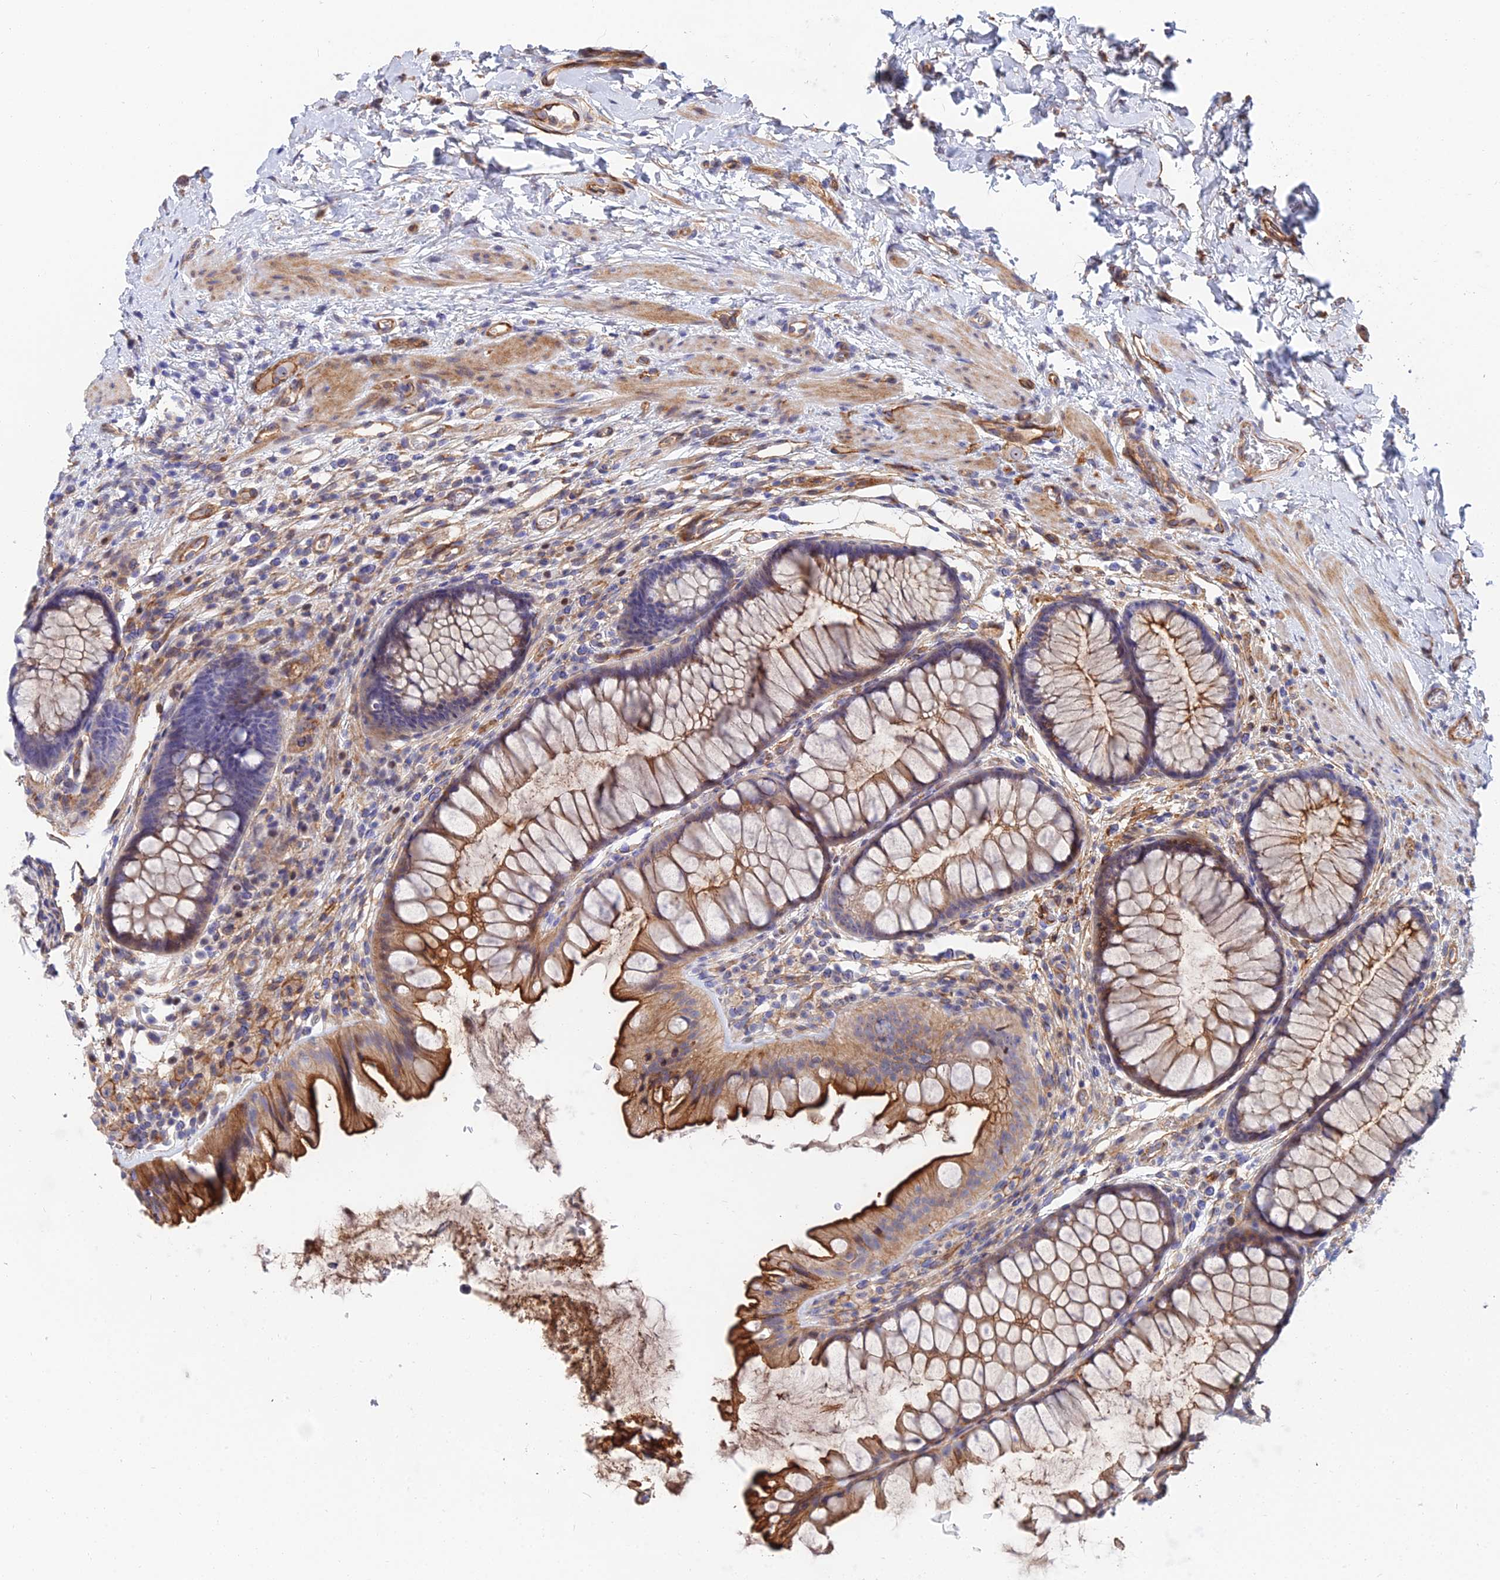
{"staining": {"intensity": "moderate", "quantity": ">75%", "location": "cytoplasmic/membranous"}, "tissue": "colon", "cell_type": "Endothelial cells", "image_type": "normal", "snomed": [{"axis": "morphology", "description": "Normal tissue, NOS"}, {"axis": "topography", "description": "Colon"}], "caption": "A medium amount of moderate cytoplasmic/membranous positivity is identified in about >75% of endothelial cells in normal colon. The staining is performed using DAB (3,3'-diaminobenzidine) brown chromogen to label protein expression. The nuclei are counter-stained blue using hematoxylin.", "gene": "TRIM43B", "patient": {"sex": "female", "age": 62}}